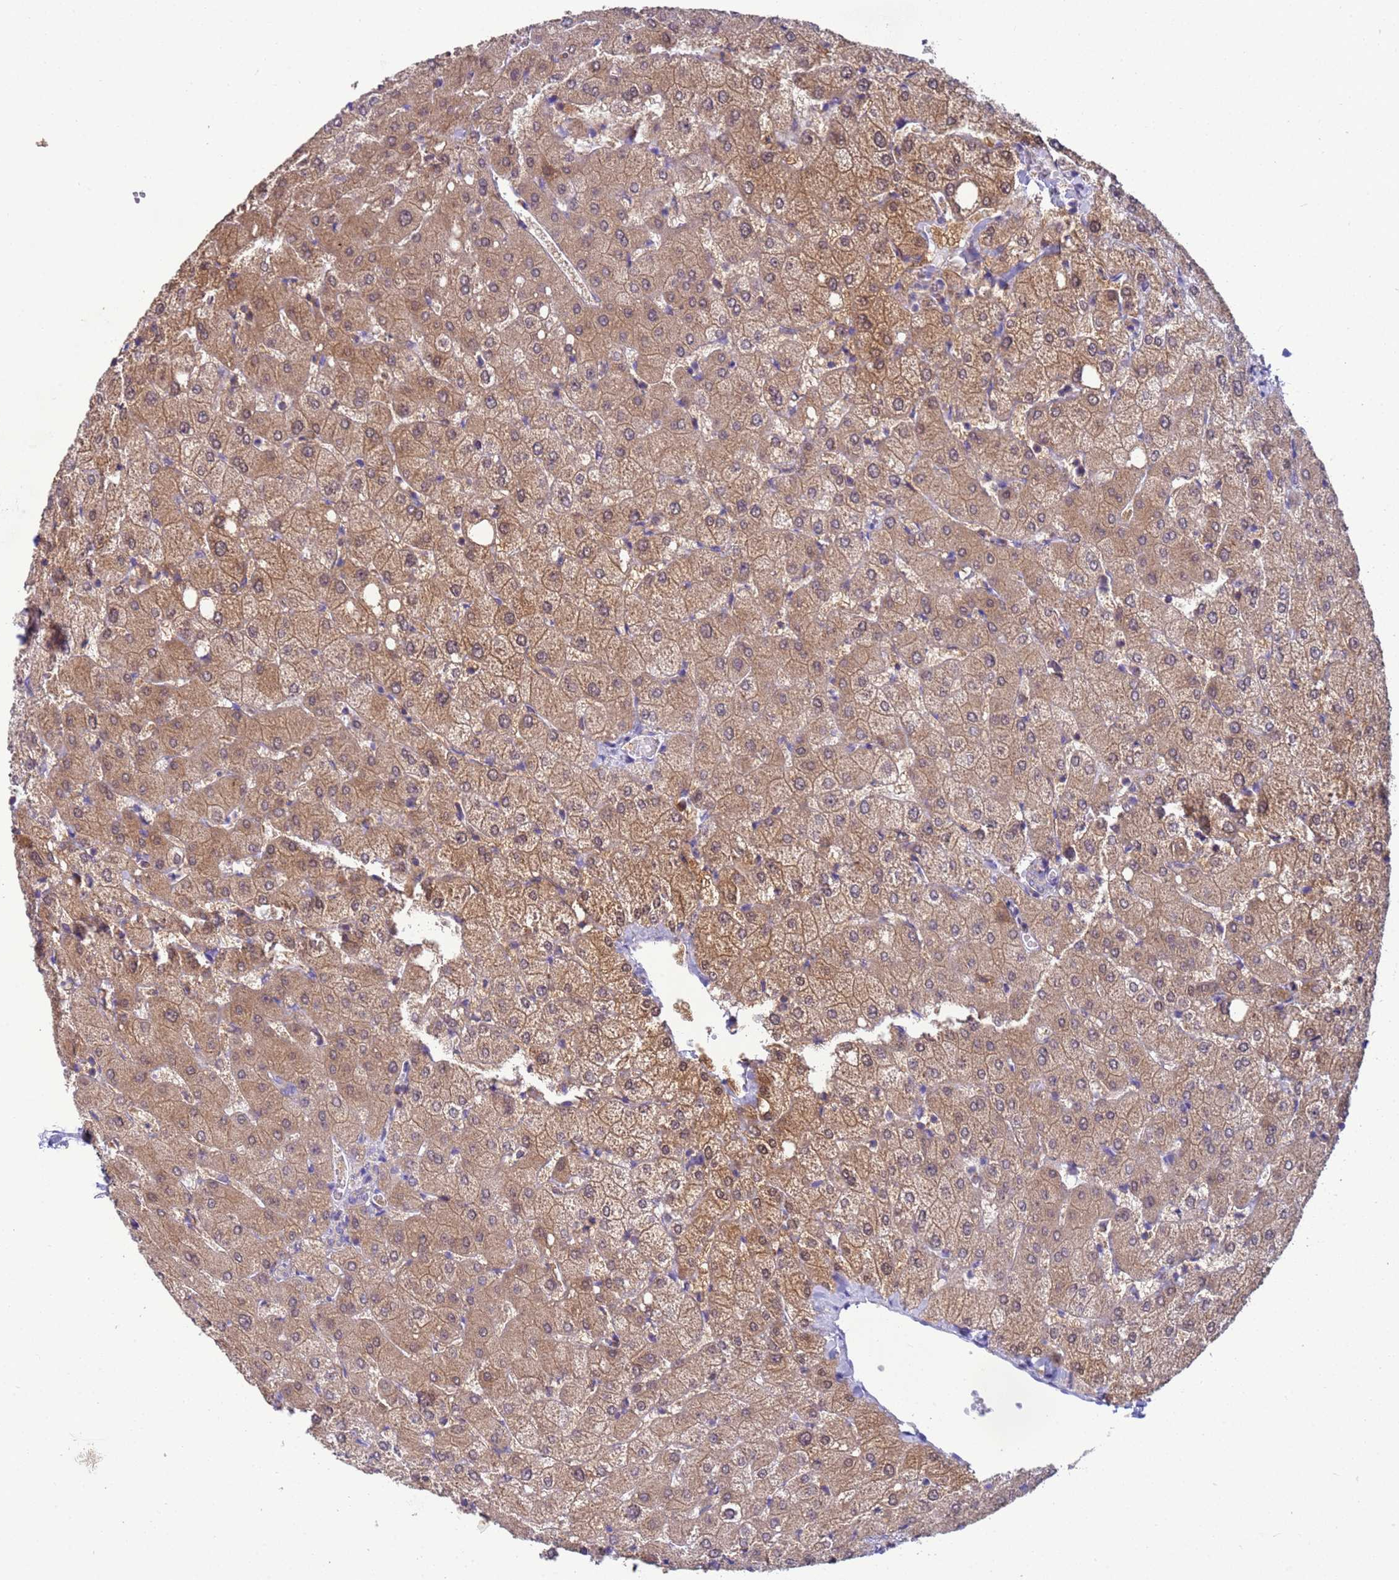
{"staining": {"intensity": "weak", "quantity": ">75%", "location": "cytoplasmic/membranous"}, "tissue": "liver", "cell_type": "Cholangiocytes", "image_type": "normal", "snomed": [{"axis": "morphology", "description": "Normal tissue, NOS"}, {"axis": "topography", "description": "Liver"}], "caption": "Protein expression analysis of unremarkable liver displays weak cytoplasmic/membranous expression in about >75% of cholangiocytes. (DAB = brown stain, brightfield microscopy at high magnification).", "gene": "KLHL13", "patient": {"sex": "female", "age": 54}}